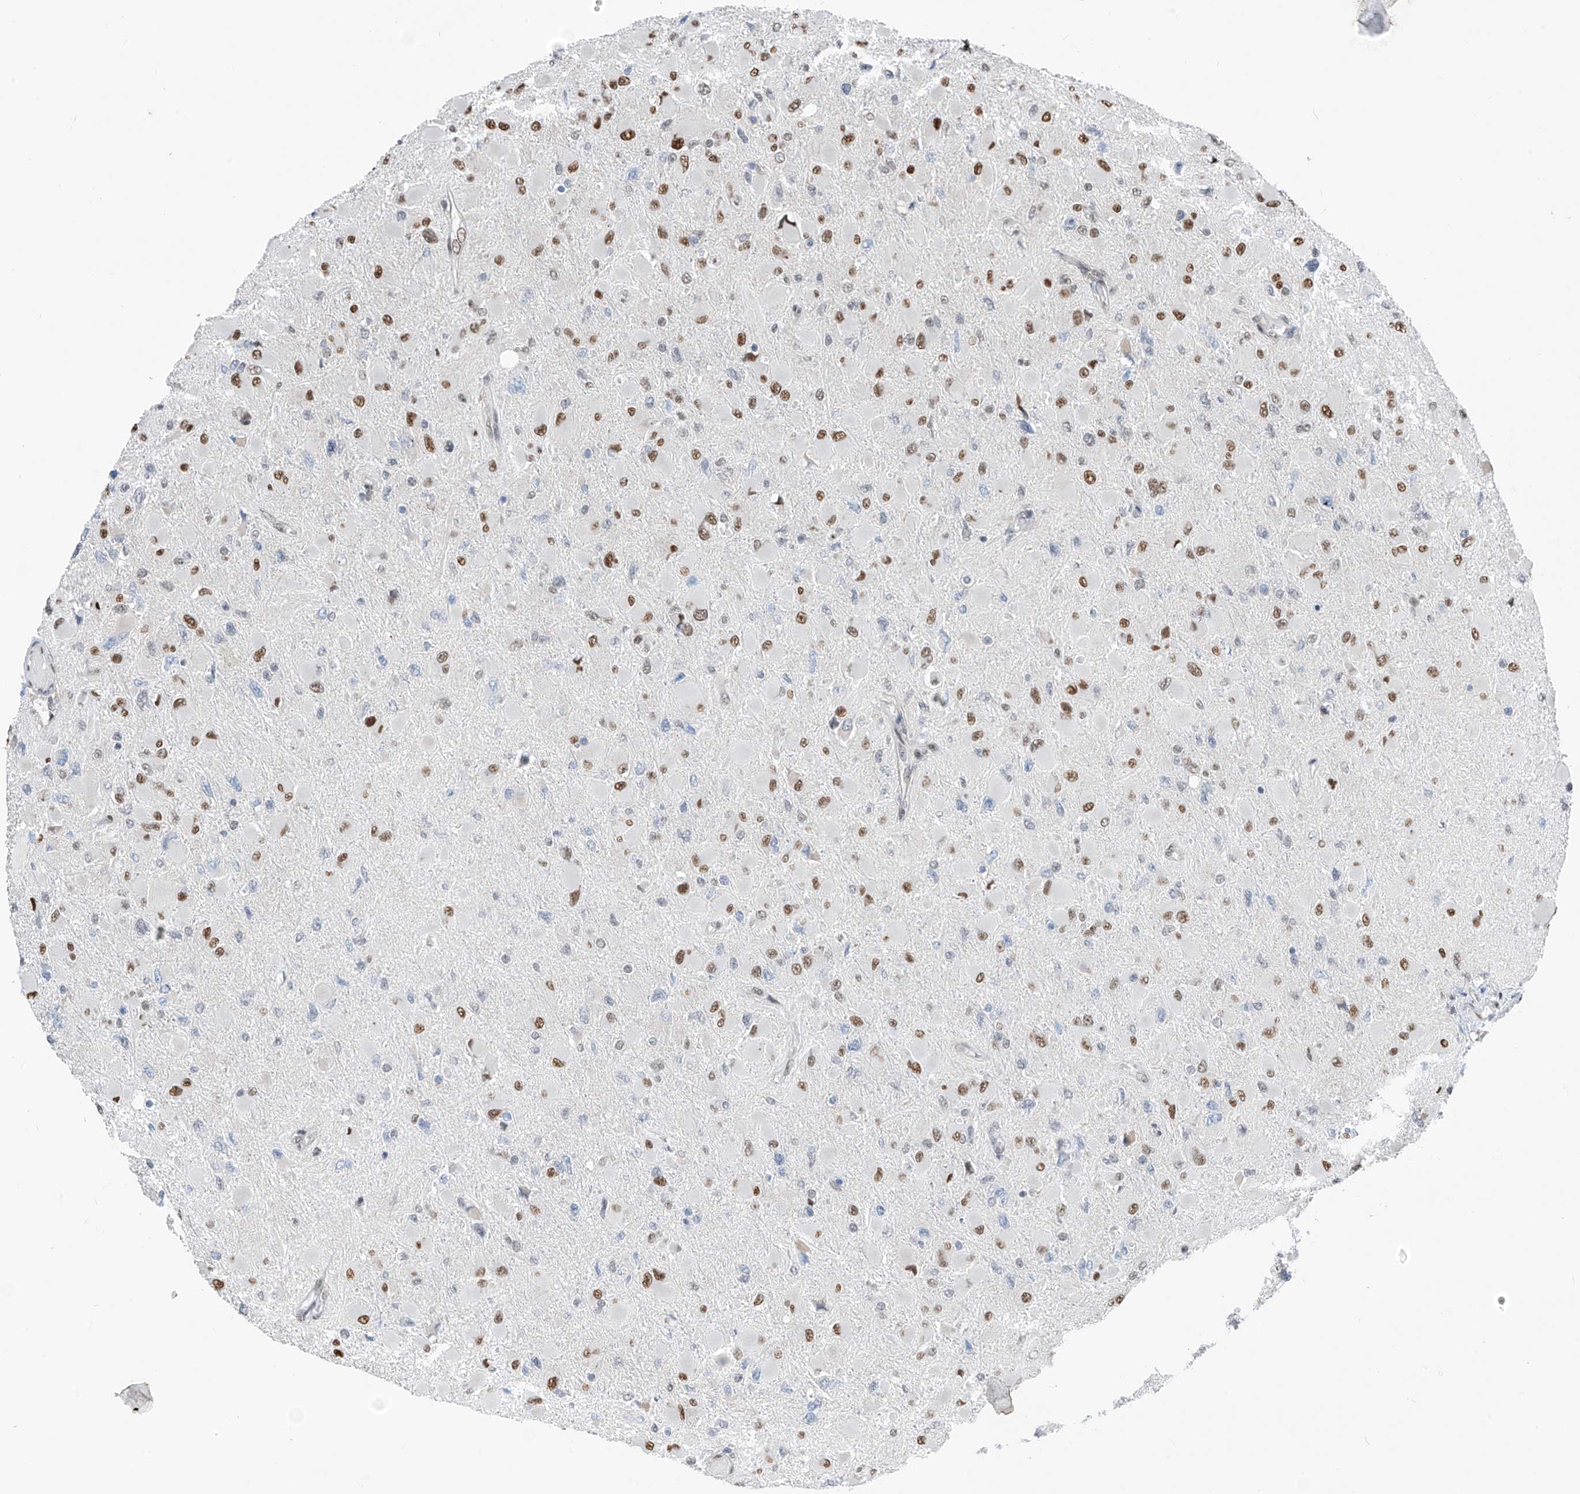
{"staining": {"intensity": "moderate", "quantity": "<25%", "location": "nuclear"}, "tissue": "glioma", "cell_type": "Tumor cells", "image_type": "cancer", "snomed": [{"axis": "morphology", "description": "Glioma, malignant, High grade"}, {"axis": "topography", "description": "Cerebral cortex"}], "caption": "Protein staining of malignant glioma (high-grade) tissue reveals moderate nuclear positivity in about <25% of tumor cells.", "gene": "RBP7", "patient": {"sex": "female", "age": 36}}